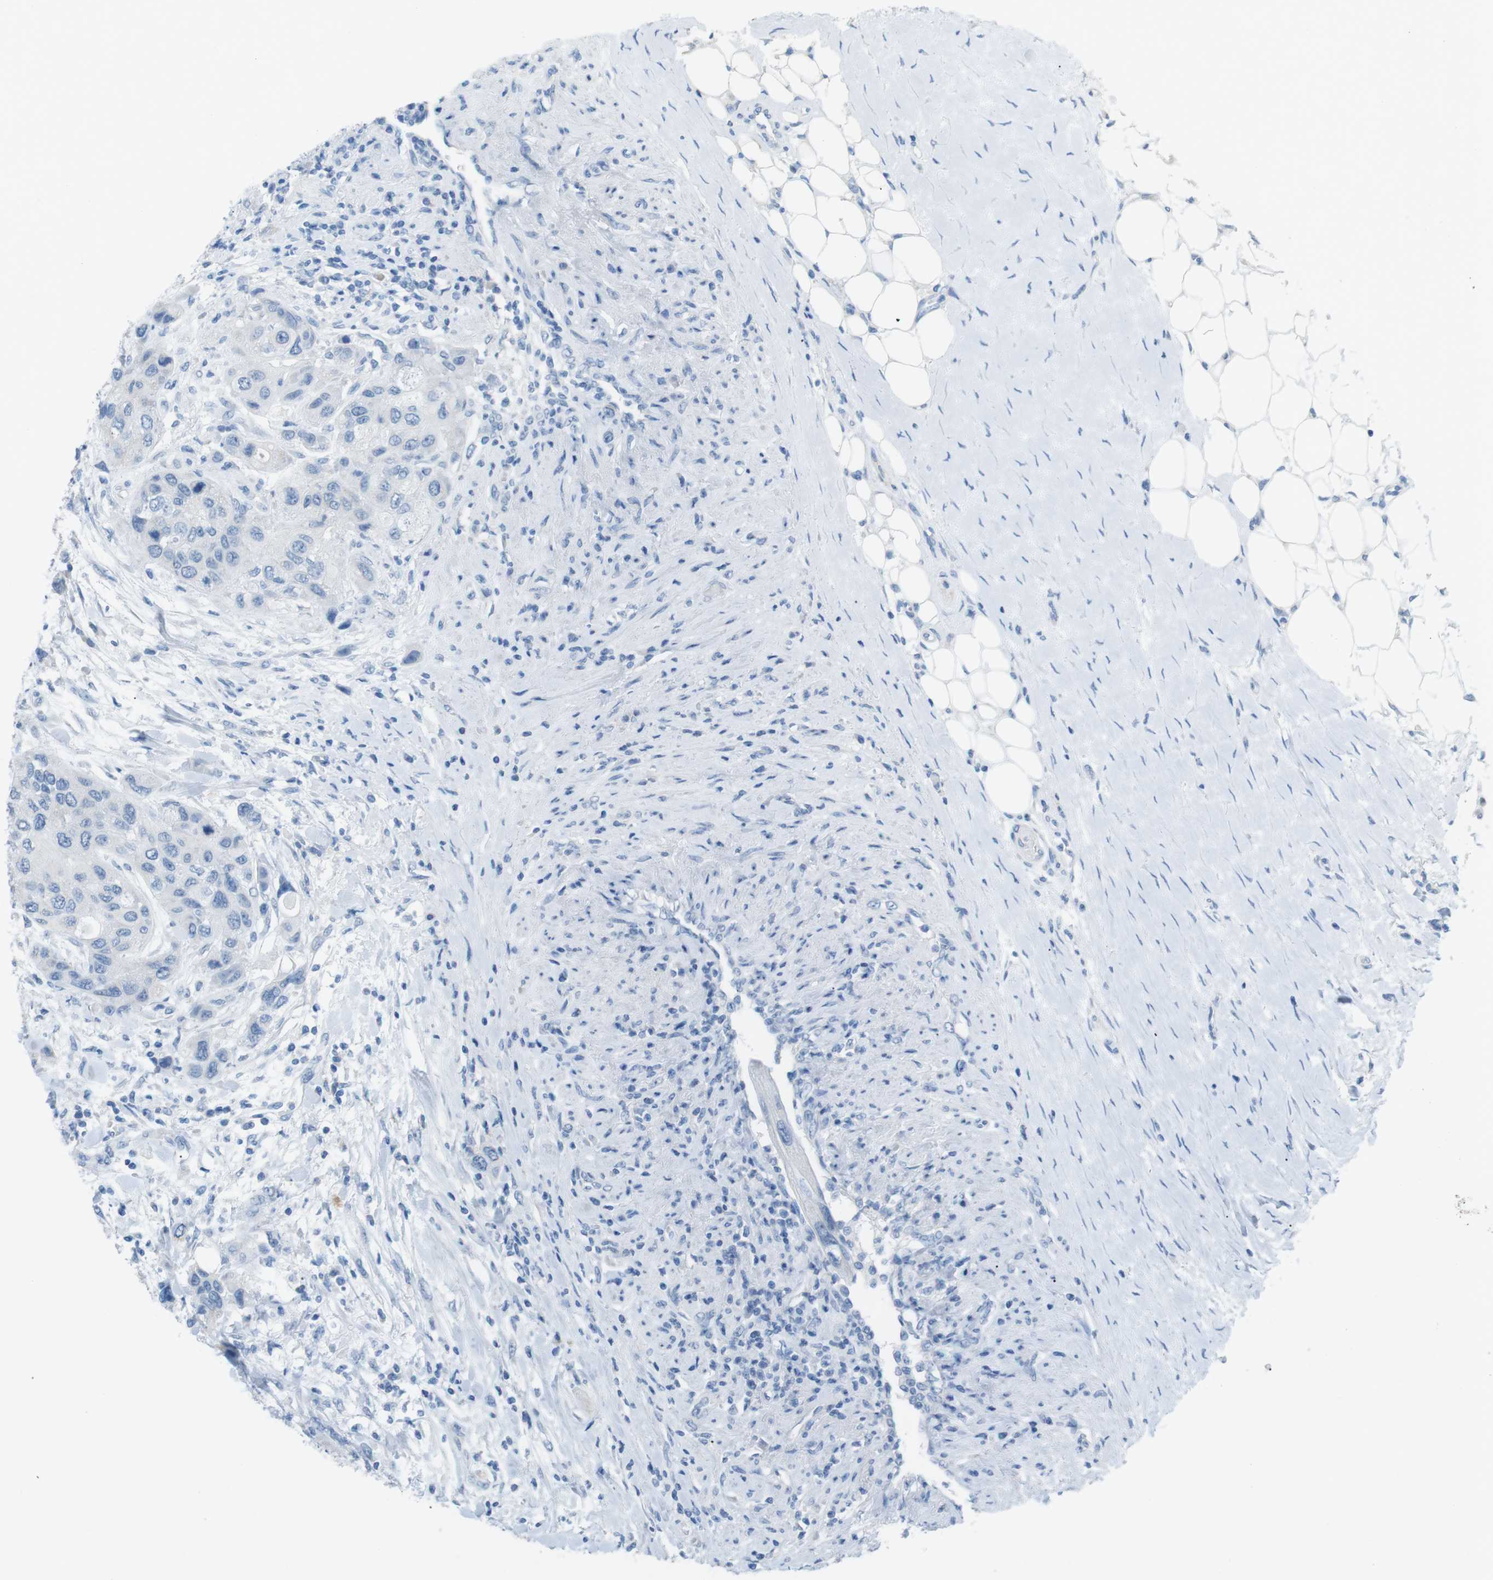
{"staining": {"intensity": "negative", "quantity": "none", "location": "none"}, "tissue": "urothelial cancer", "cell_type": "Tumor cells", "image_type": "cancer", "snomed": [{"axis": "morphology", "description": "Urothelial carcinoma, High grade"}, {"axis": "topography", "description": "Urinary bladder"}], "caption": "Tumor cells are negative for protein expression in human high-grade urothelial carcinoma. Nuclei are stained in blue.", "gene": "SALL4", "patient": {"sex": "female", "age": 56}}